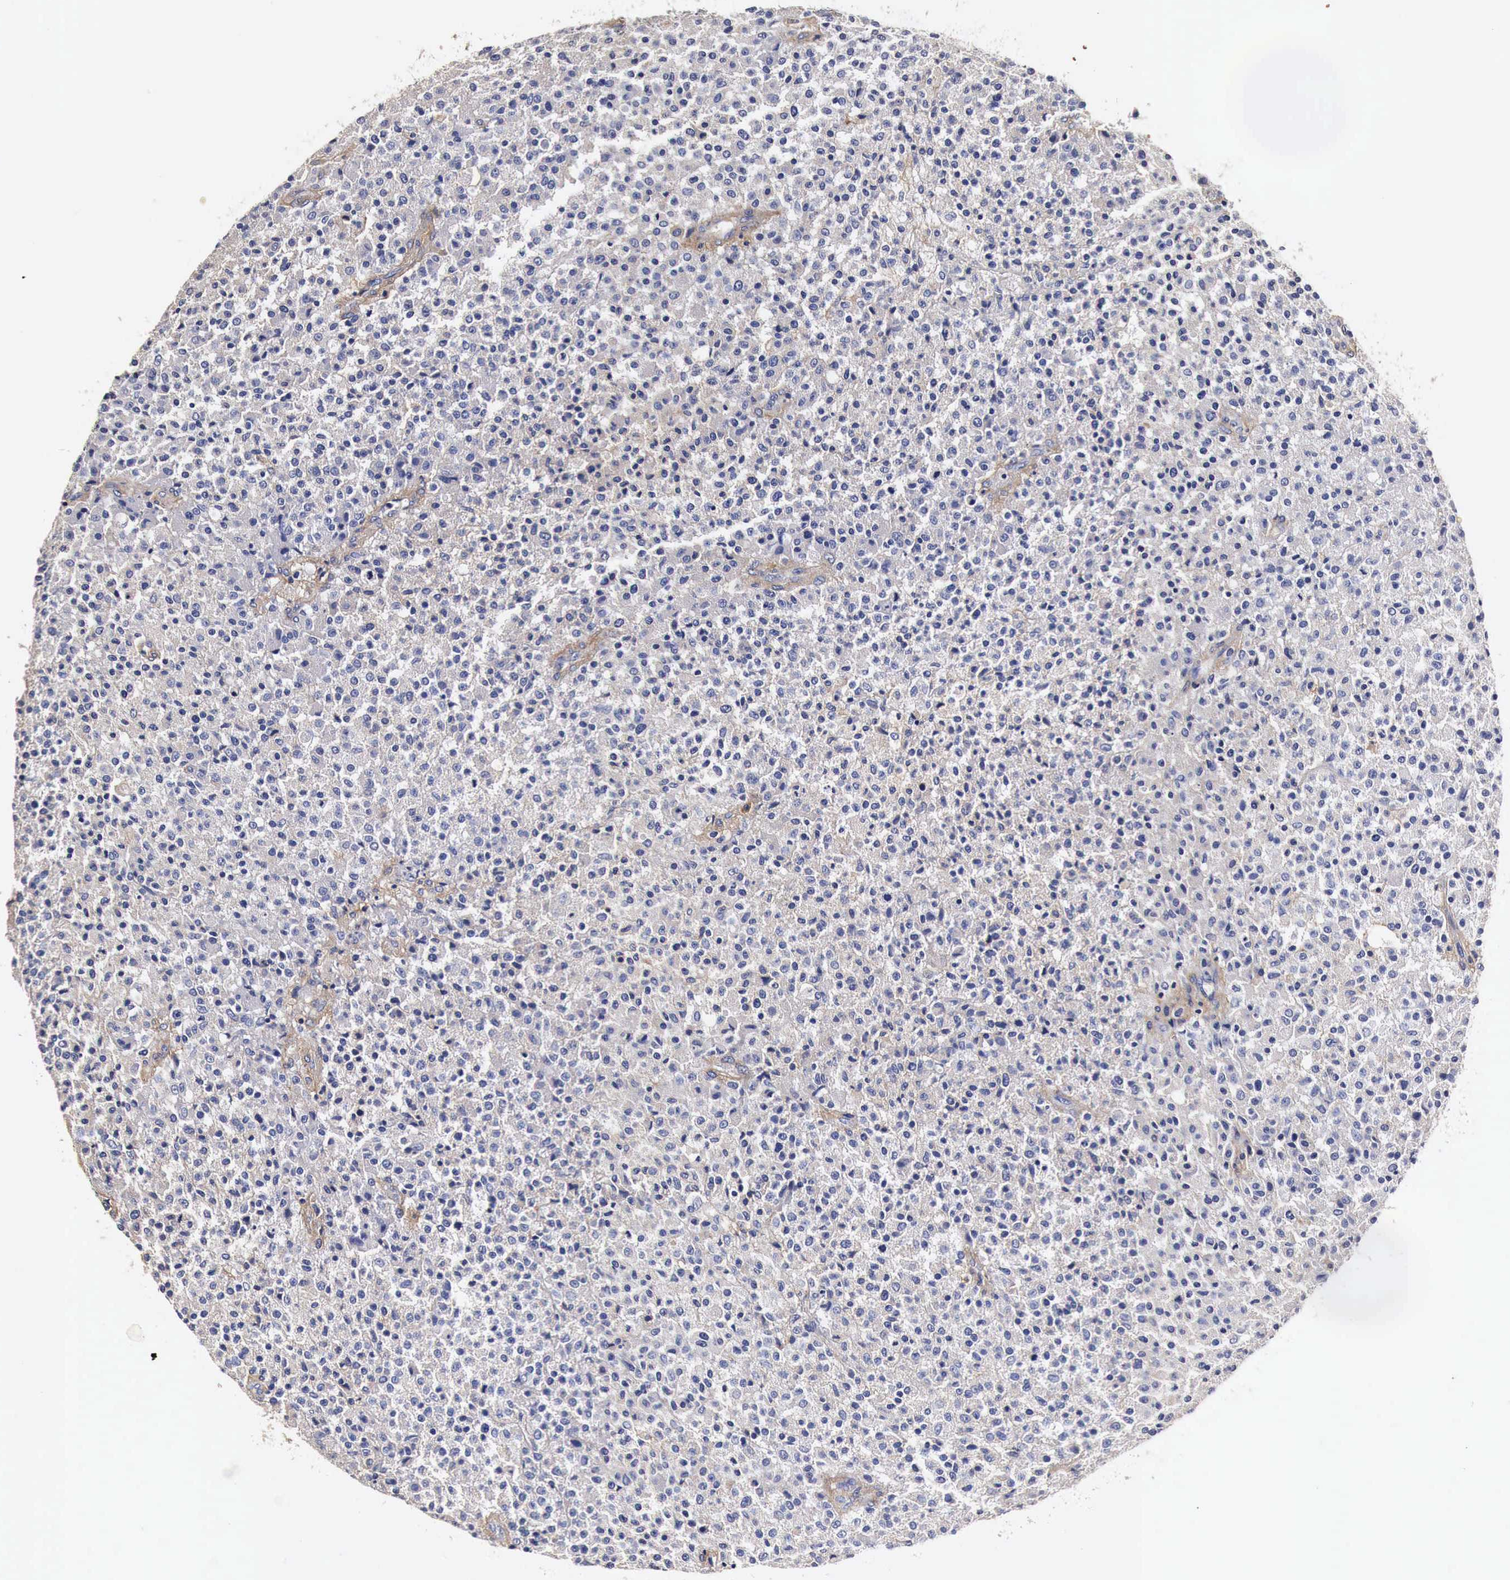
{"staining": {"intensity": "negative", "quantity": "none", "location": "none"}, "tissue": "testis cancer", "cell_type": "Tumor cells", "image_type": "cancer", "snomed": [{"axis": "morphology", "description": "Seminoma, NOS"}, {"axis": "topography", "description": "Testis"}], "caption": "Photomicrograph shows no protein staining in tumor cells of testis cancer (seminoma) tissue.", "gene": "RP2", "patient": {"sex": "male", "age": 59}}